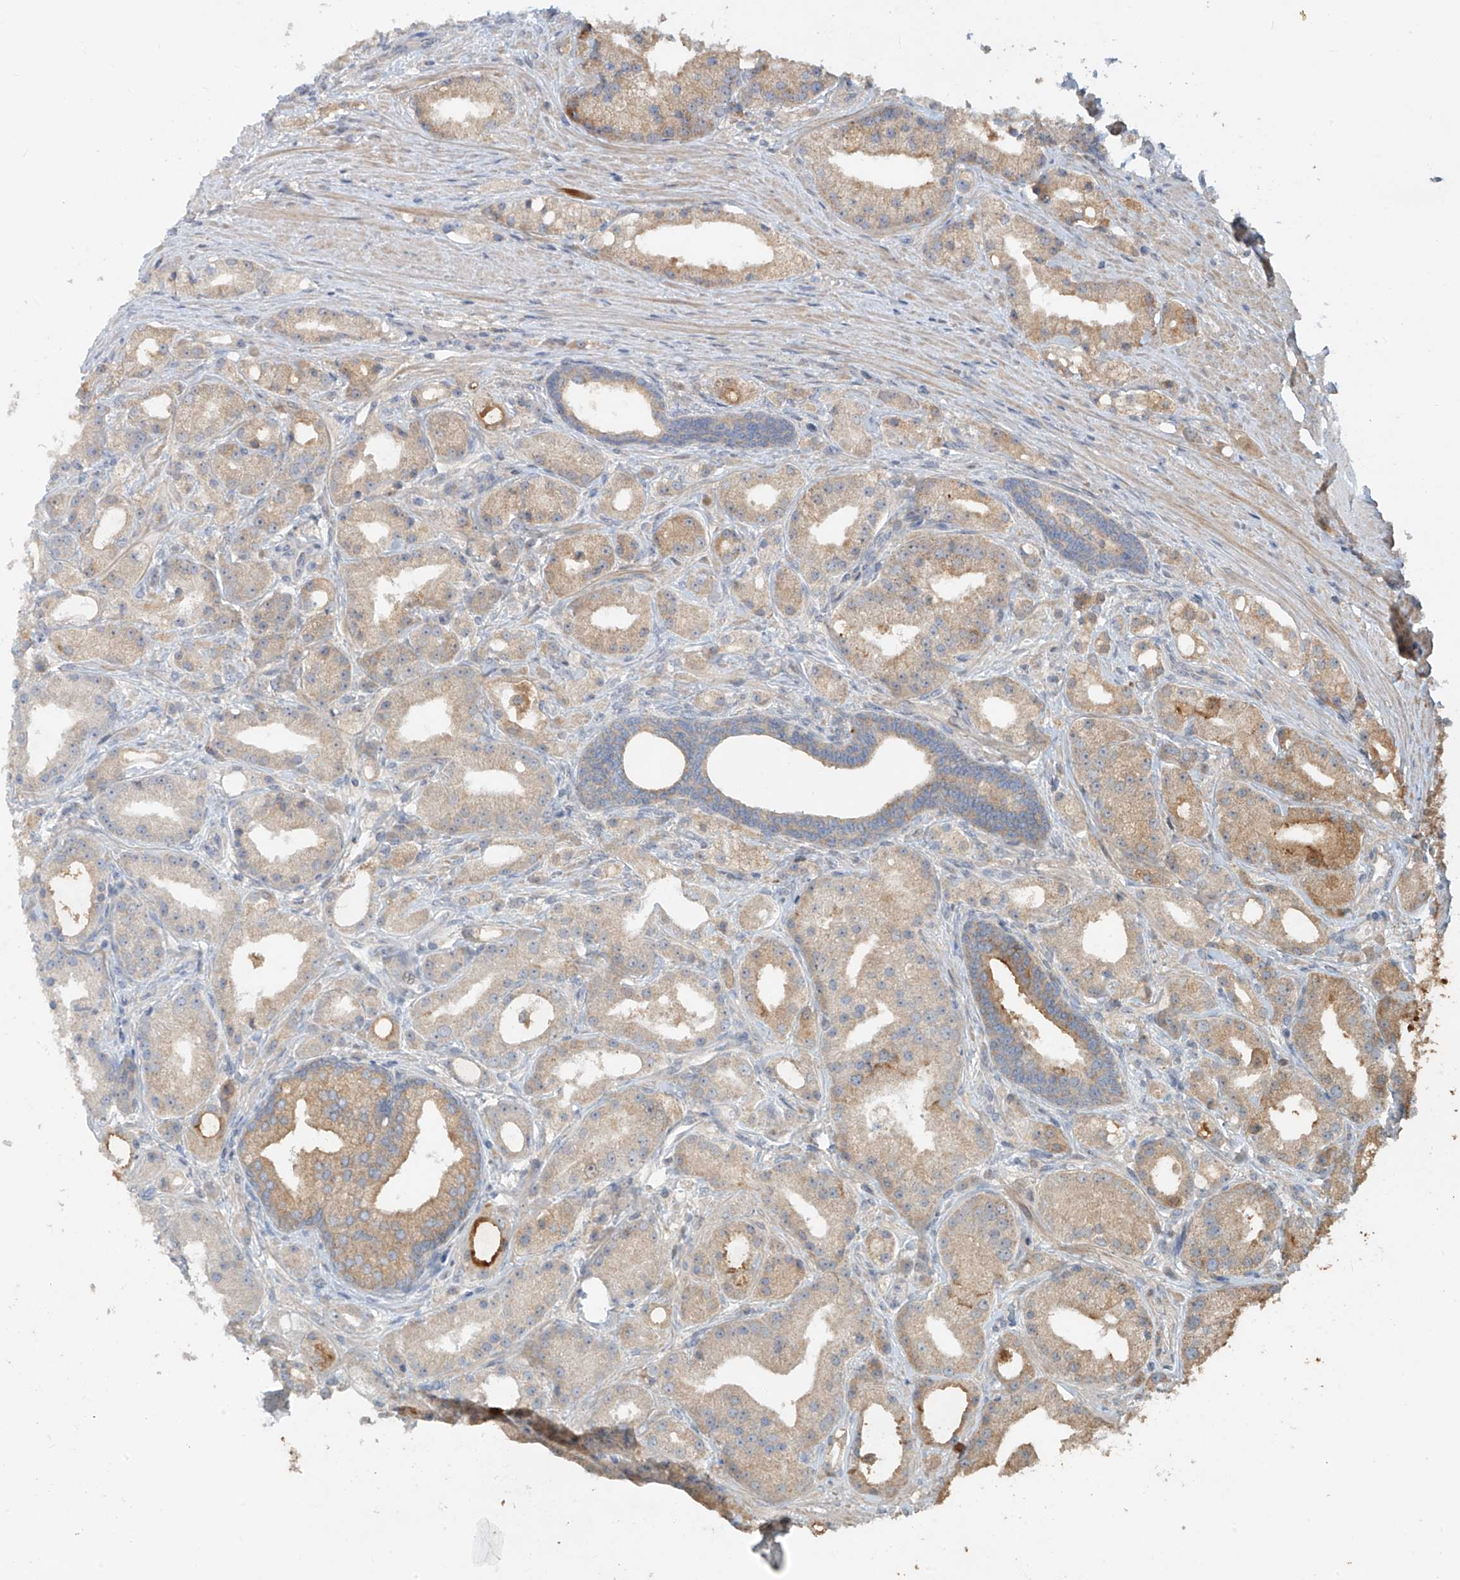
{"staining": {"intensity": "weak", "quantity": ">75%", "location": "cytoplasmic/membranous"}, "tissue": "prostate cancer", "cell_type": "Tumor cells", "image_type": "cancer", "snomed": [{"axis": "morphology", "description": "Adenocarcinoma, Low grade"}, {"axis": "topography", "description": "Prostate"}], "caption": "Weak cytoplasmic/membranous positivity for a protein is appreciated in about >75% of tumor cells of adenocarcinoma (low-grade) (prostate) using immunohistochemistry.", "gene": "TMEM61", "patient": {"sex": "male", "age": 67}}